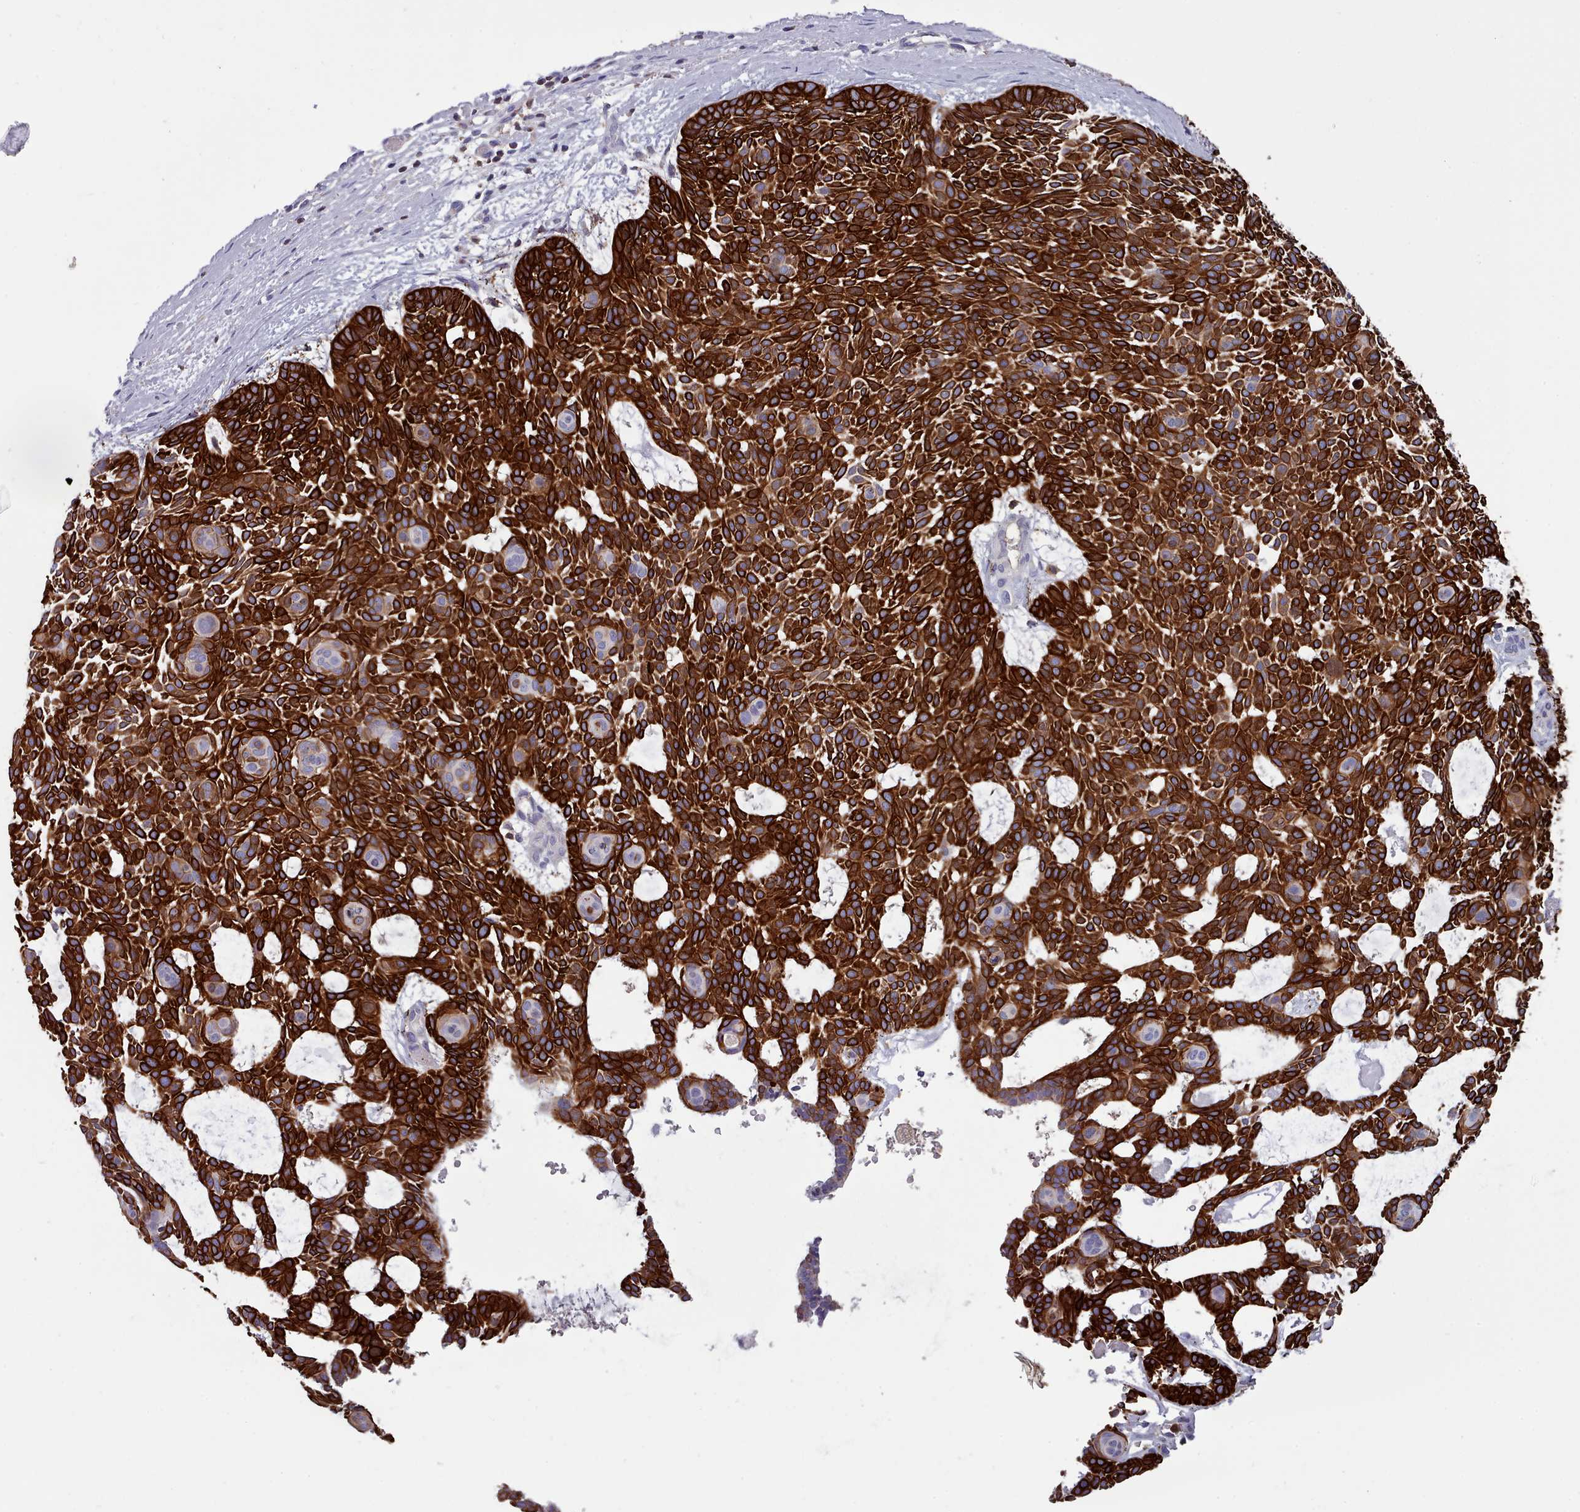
{"staining": {"intensity": "strong", "quantity": ">75%", "location": "cytoplasmic/membranous"}, "tissue": "skin cancer", "cell_type": "Tumor cells", "image_type": "cancer", "snomed": [{"axis": "morphology", "description": "Basal cell carcinoma"}, {"axis": "topography", "description": "Skin"}], "caption": "Basal cell carcinoma (skin) tissue displays strong cytoplasmic/membranous expression in about >75% of tumor cells, visualized by immunohistochemistry.", "gene": "RAC2", "patient": {"sex": "male", "age": 61}}